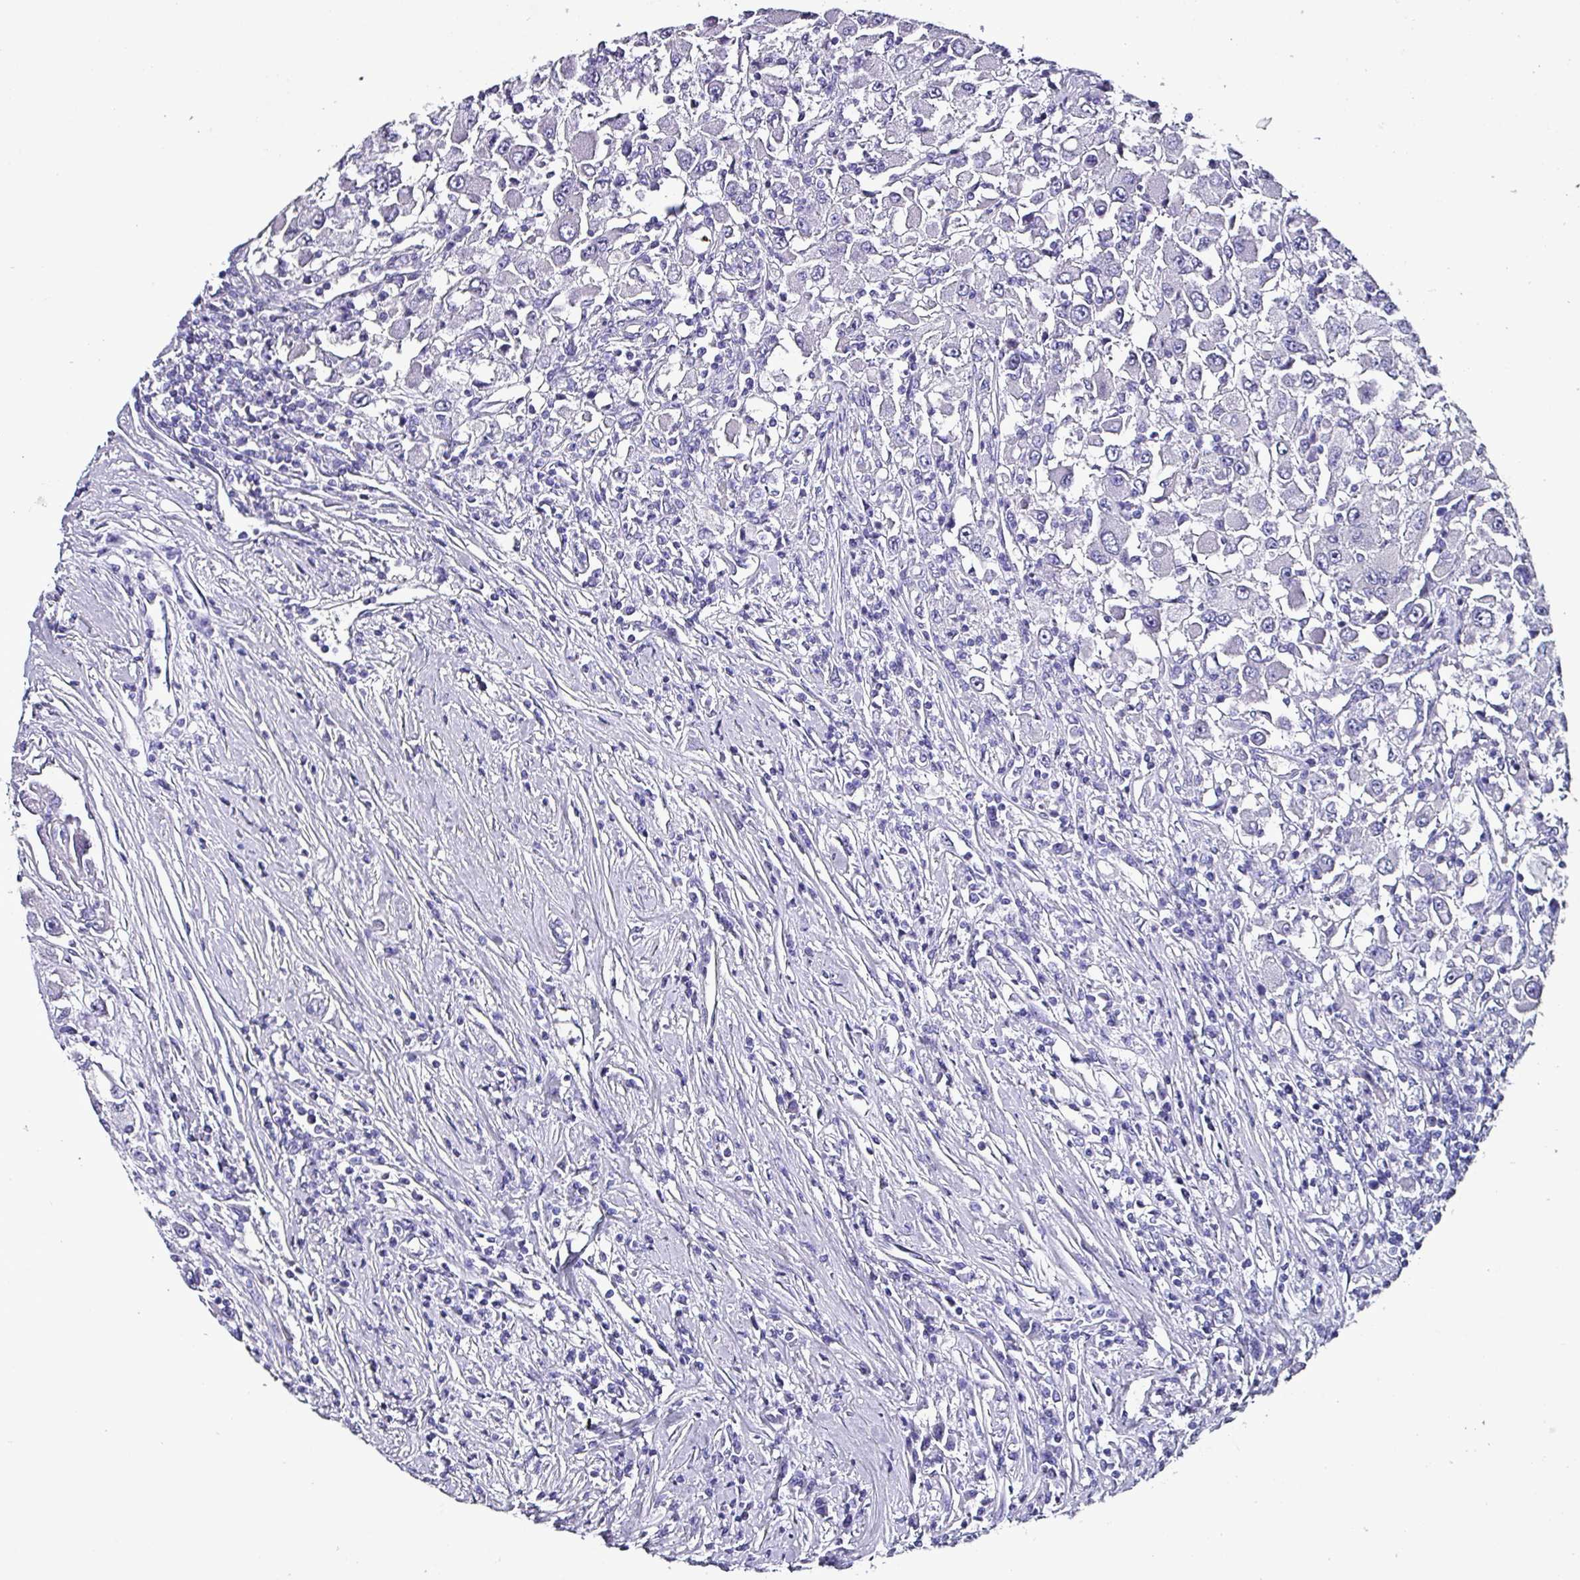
{"staining": {"intensity": "negative", "quantity": "none", "location": "none"}, "tissue": "renal cancer", "cell_type": "Tumor cells", "image_type": "cancer", "snomed": [{"axis": "morphology", "description": "Adenocarcinoma, NOS"}, {"axis": "topography", "description": "Kidney"}], "caption": "The micrograph exhibits no staining of tumor cells in renal cancer.", "gene": "KRT6C", "patient": {"sex": "female", "age": 67}}